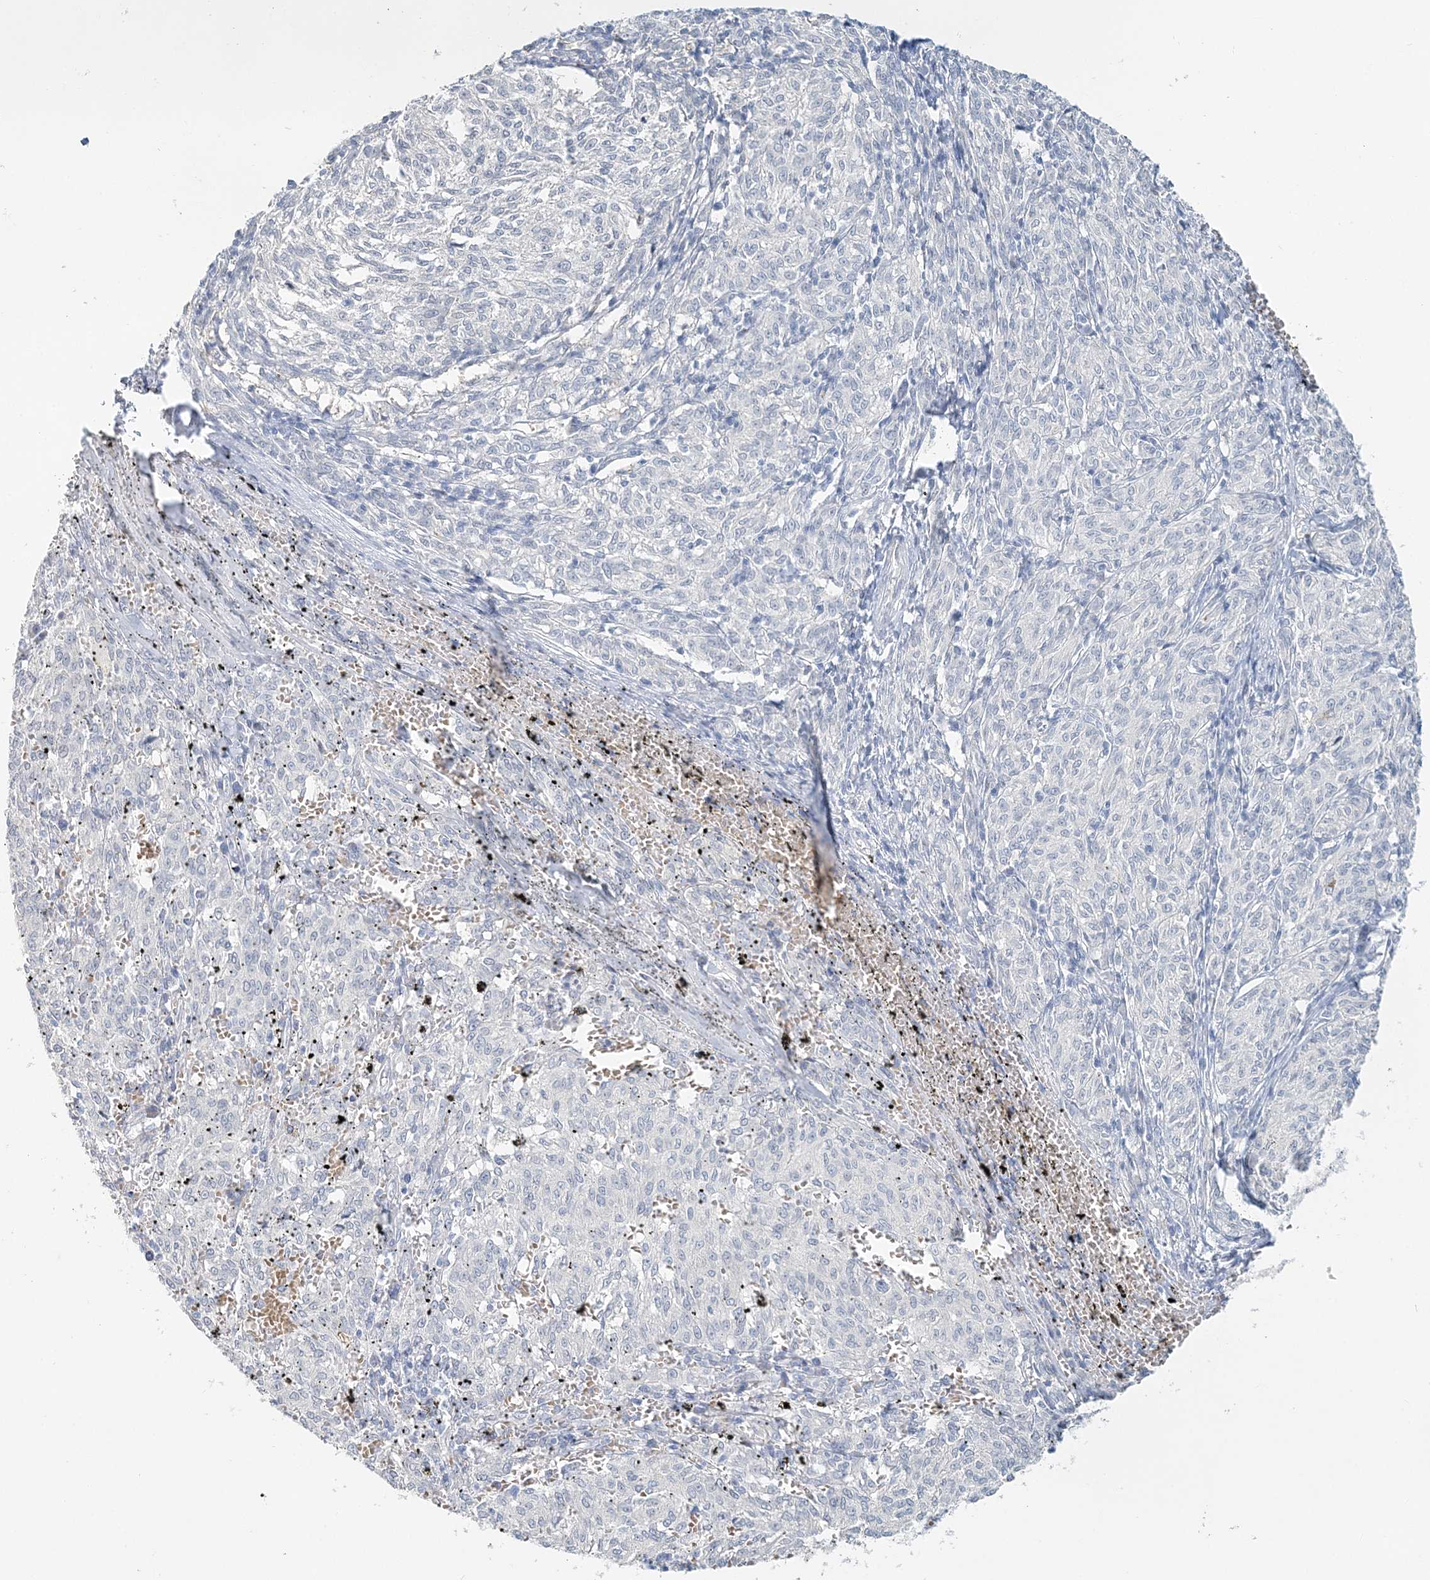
{"staining": {"intensity": "negative", "quantity": "none", "location": "none"}, "tissue": "melanoma", "cell_type": "Tumor cells", "image_type": "cancer", "snomed": [{"axis": "morphology", "description": "Malignant melanoma, NOS"}, {"axis": "topography", "description": "Skin"}], "caption": "Tumor cells are negative for protein expression in human malignant melanoma. (Stains: DAB (3,3'-diaminobenzidine) IHC with hematoxylin counter stain, Microscopy: brightfield microscopy at high magnification).", "gene": "VILL", "patient": {"sex": "female", "age": 72}}